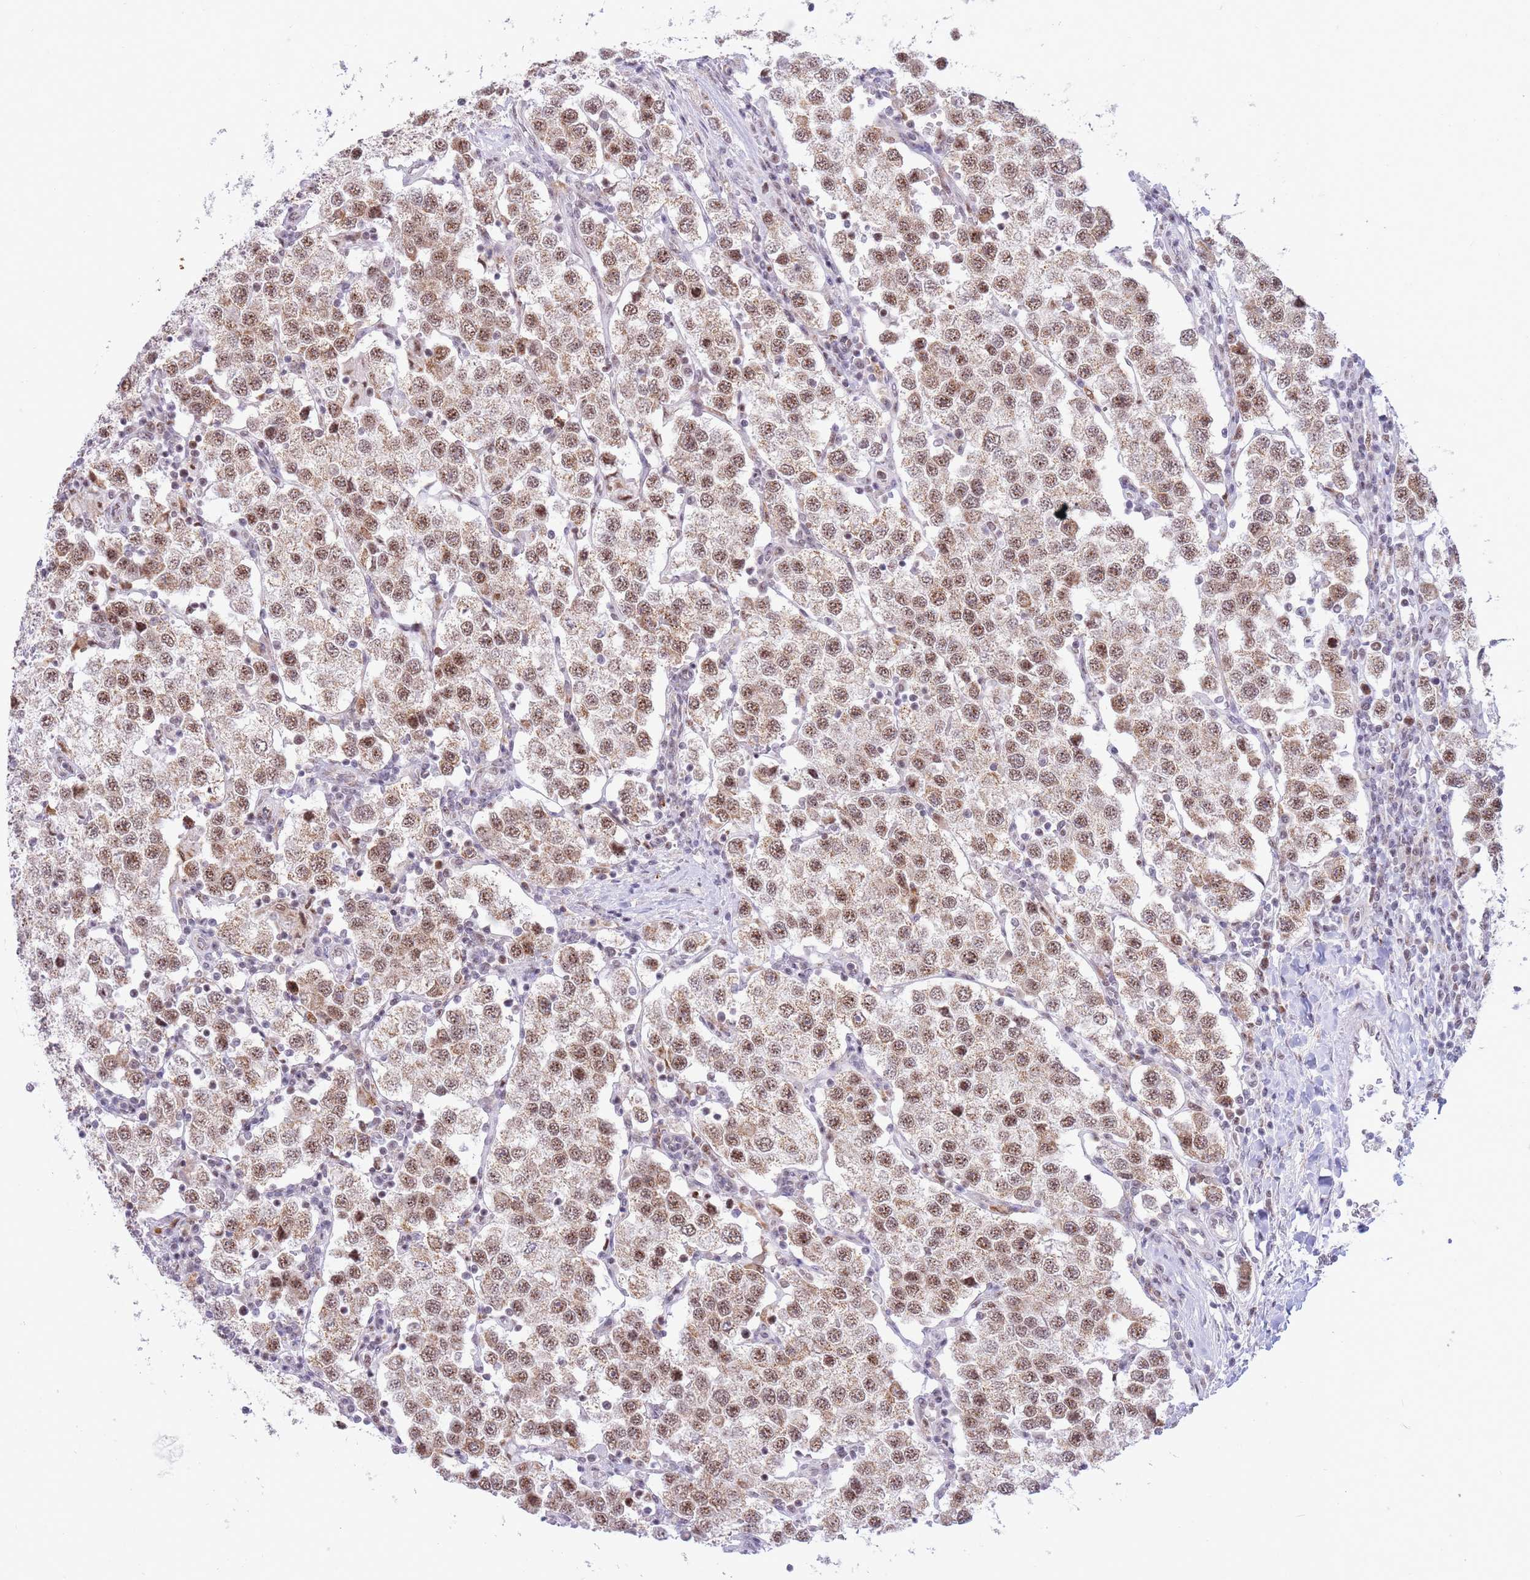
{"staining": {"intensity": "moderate", "quantity": ">75%", "location": "nuclear"}, "tissue": "testis cancer", "cell_type": "Tumor cells", "image_type": "cancer", "snomed": [{"axis": "morphology", "description": "Seminoma, NOS"}, {"axis": "topography", "description": "Testis"}], "caption": "Moderate nuclear expression for a protein is identified in about >75% of tumor cells of testis cancer using immunohistochemistry.", "gene": "CYP2B6", "patient": {"sex": "male", "age": 37}}